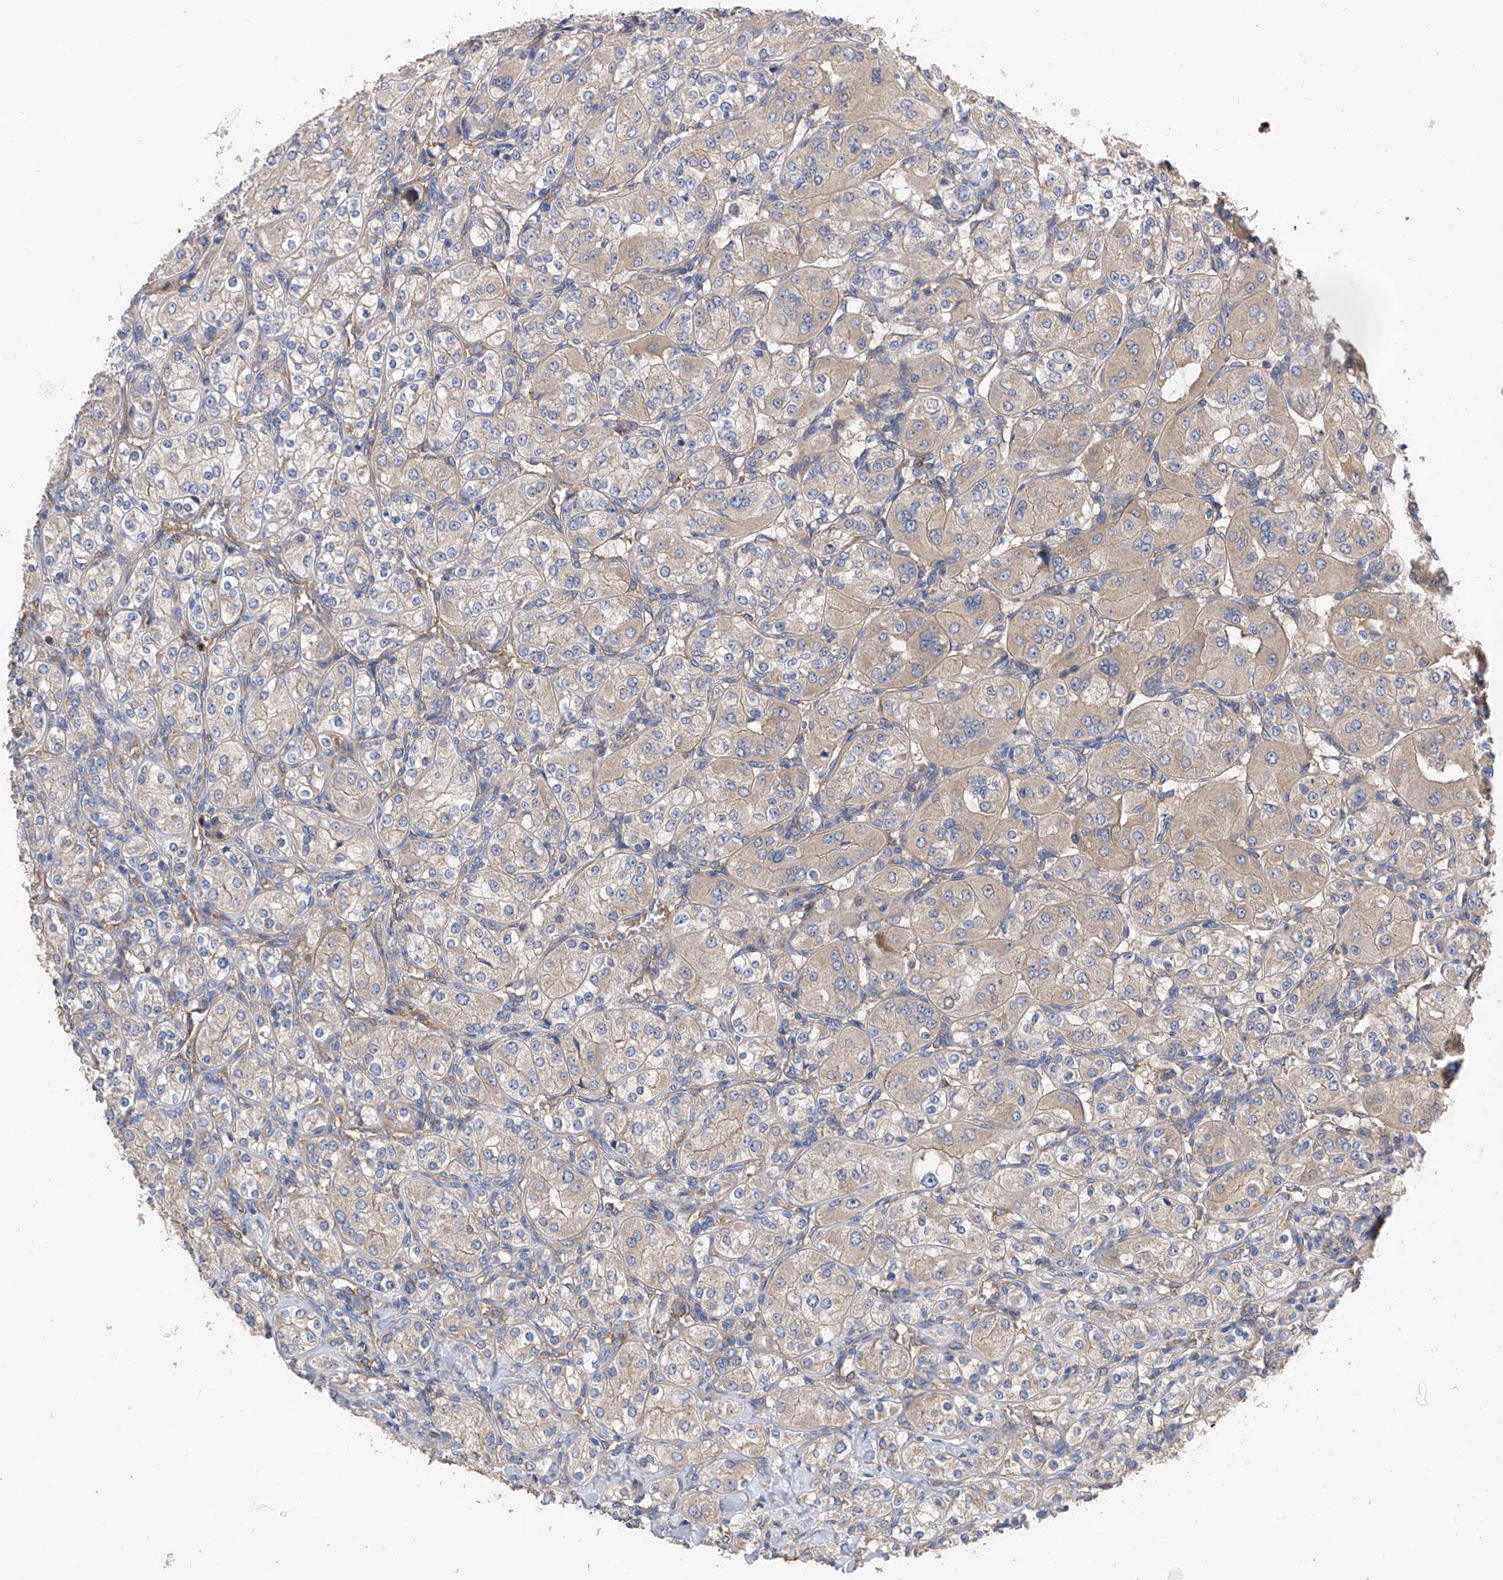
{"staining": {"intensity": "weak", "quantity": "<25%", "location": "cytoplasmic/membranous"}, "tissue": "renal cancer", "cell_type": "Tumor cells", "image_type": "cancer", "snomed": [{"axis": "morphology", "description": "Adenocarcinoma, NOS"}, {"axis": "topography", "description": "Kidney"}], "caption": "Immunohistochemistry of renal cancer shows no positivity in tumor cells.", "gene": "PTK2", "patient": {"sex": "male", "age": 77}}